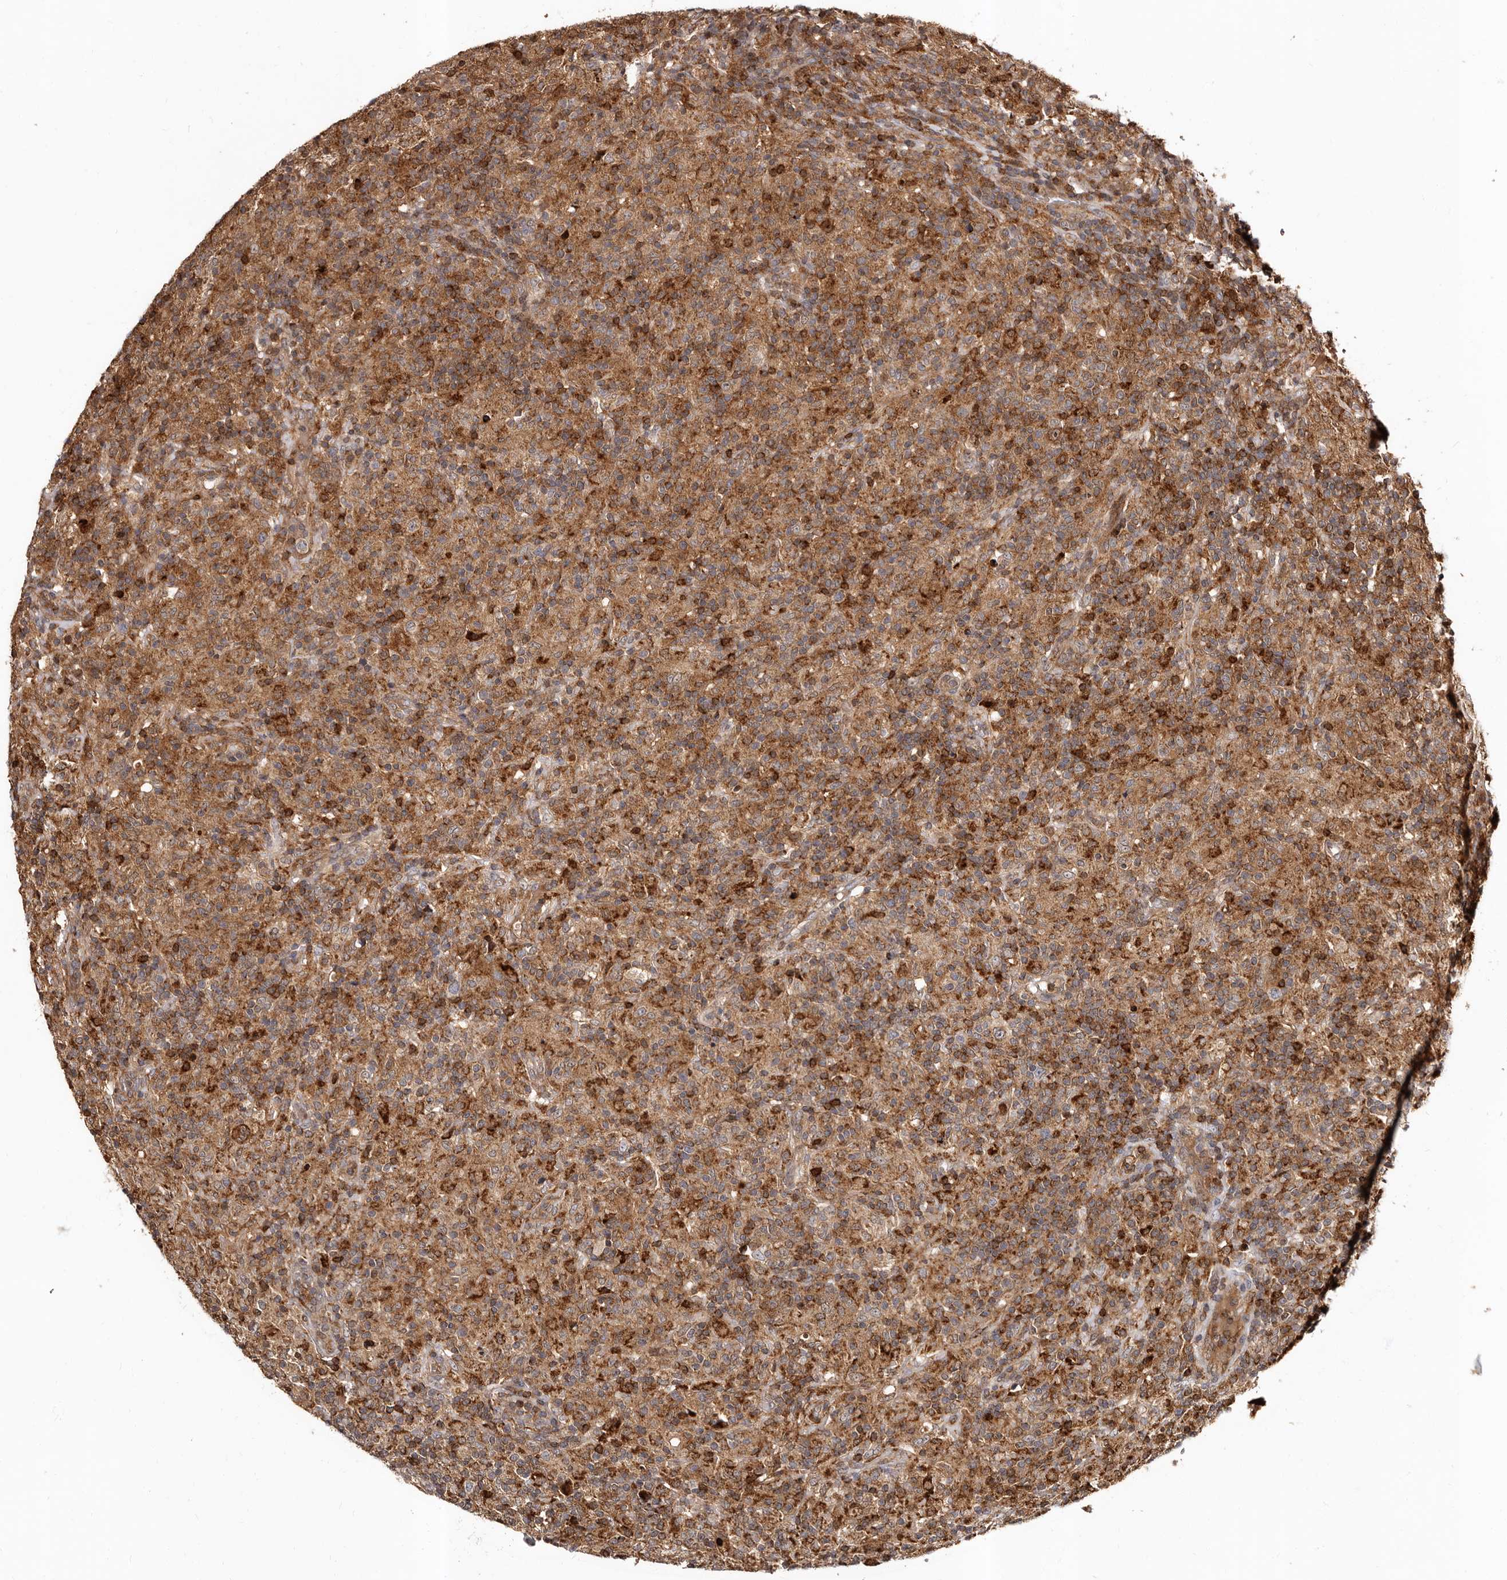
{"staining": {"intensity": "moderate", "quantity": ">75%", "location": "cytoplasmic/membranous"}, "tissue": "lymphoma", "cell_type": "Tumor cells", "image_type": "cancer", "snomed": [{"axis": "morphology", "description": "Hodgkin's disease, NOS"}, {"axis": "topography", "description": "Lymph node"}], "caption": "Immunohistochemistry (IHC) histopathology image of neoplastic tissue: Hodgkin's disease stained using IHC displays medium levels of moderate protein expression localized specifically in the cytoplasmic/membranous of tumor cells, appearing as a cytoplasmic/membranous brown color.", "gene": "BAX", "patient": {"sex": "male", "age": 70}}